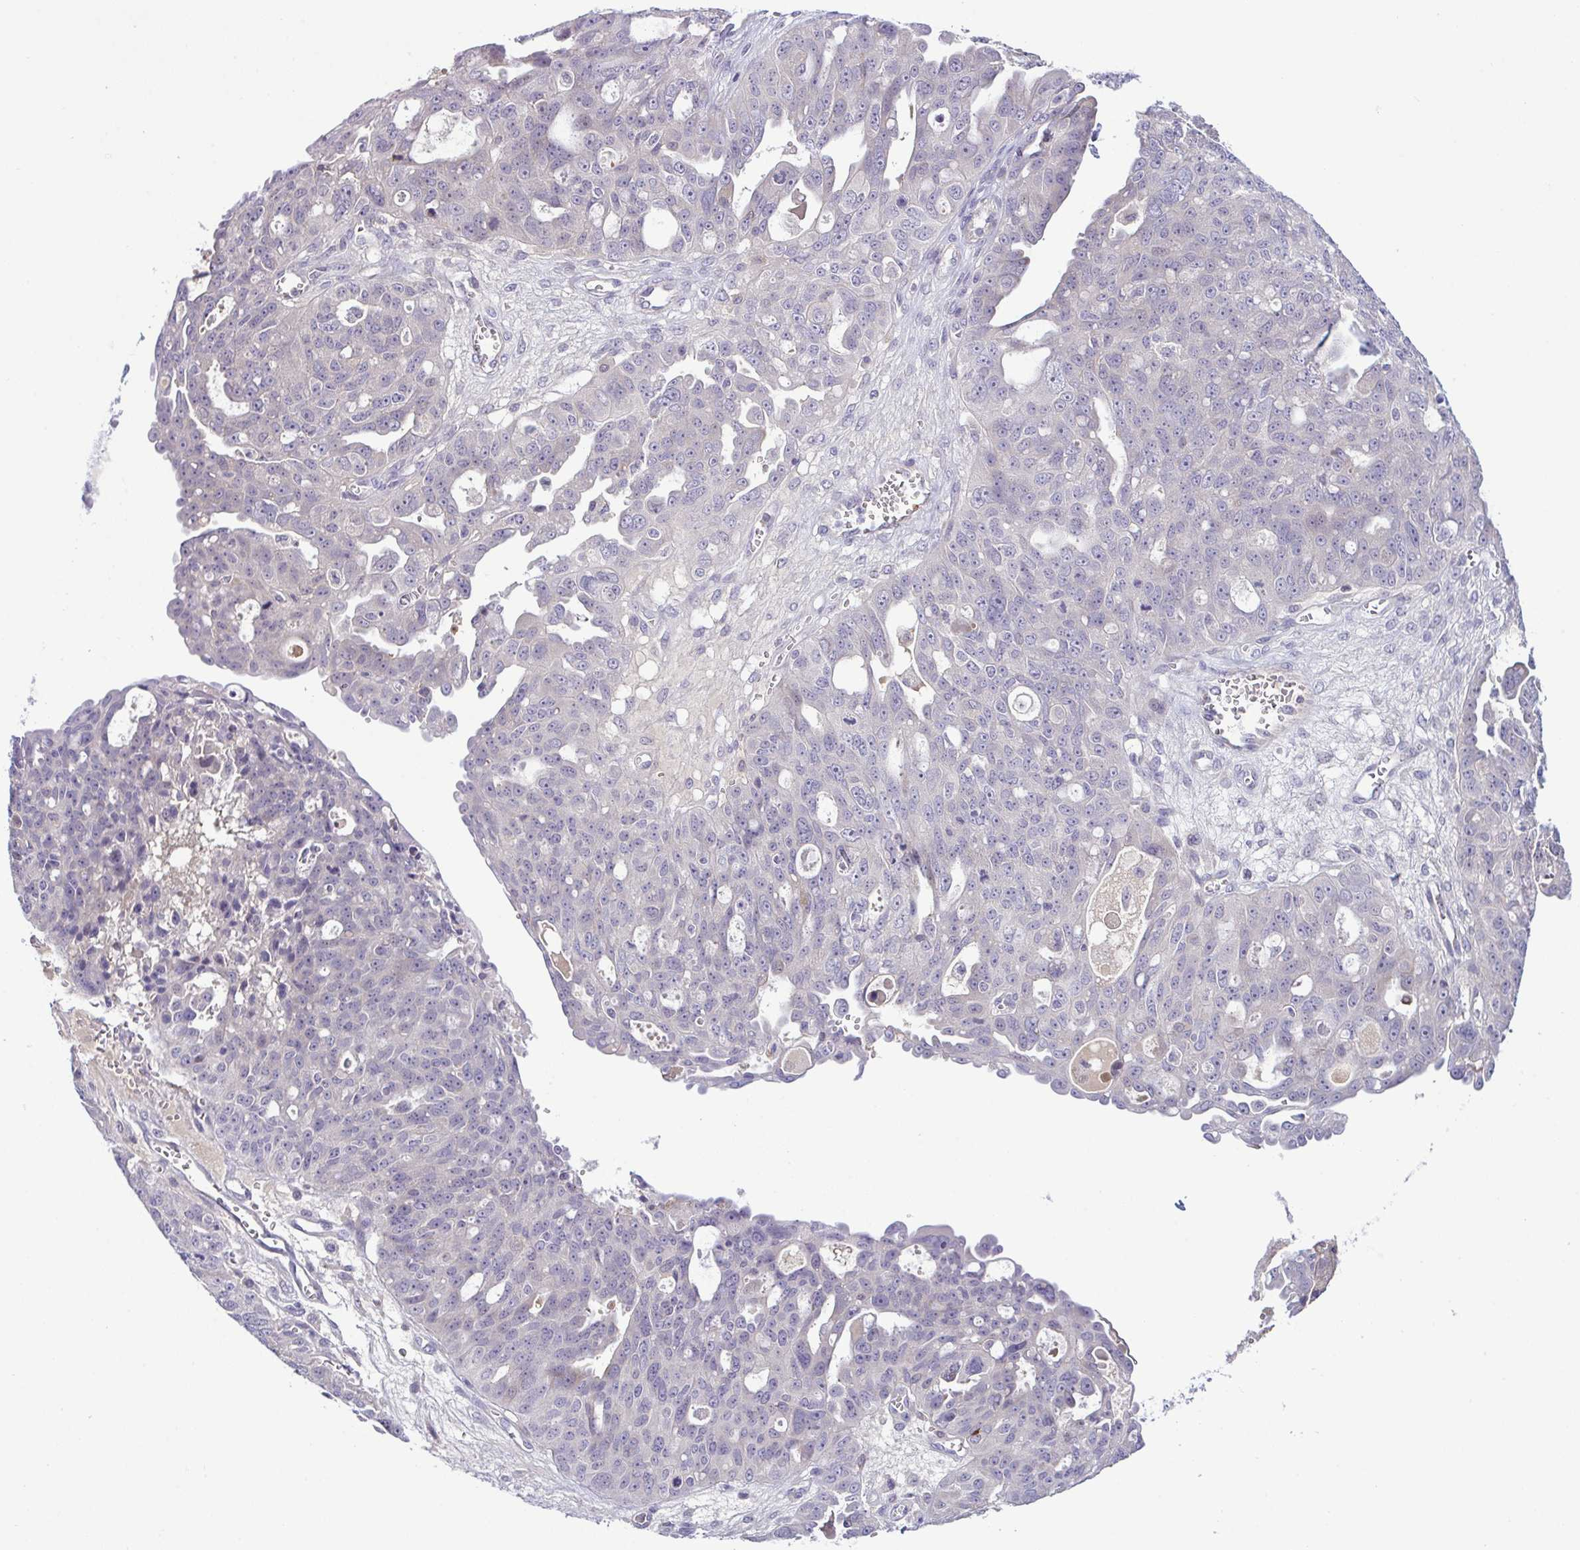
{"staining": {"intensity": "negative", "quantity": "none", "location": "none"}, "tissue": "ovarian cancer", "cell_type": "Tumor cells", "image_type": "cancer", "snomed": [{"axis": "morphology", "description": "Carcinoma, endometroid"}, {"axis": "topography", "description": "Ovary"}], "caption": "Human ovarian endometroid carcinoma stained for a protein using immunohistochemistry (IHC) reveals no expression in tumor cells.", "gene": "SYNPO2L", "patient": {"sex": "female", "age": 70}}